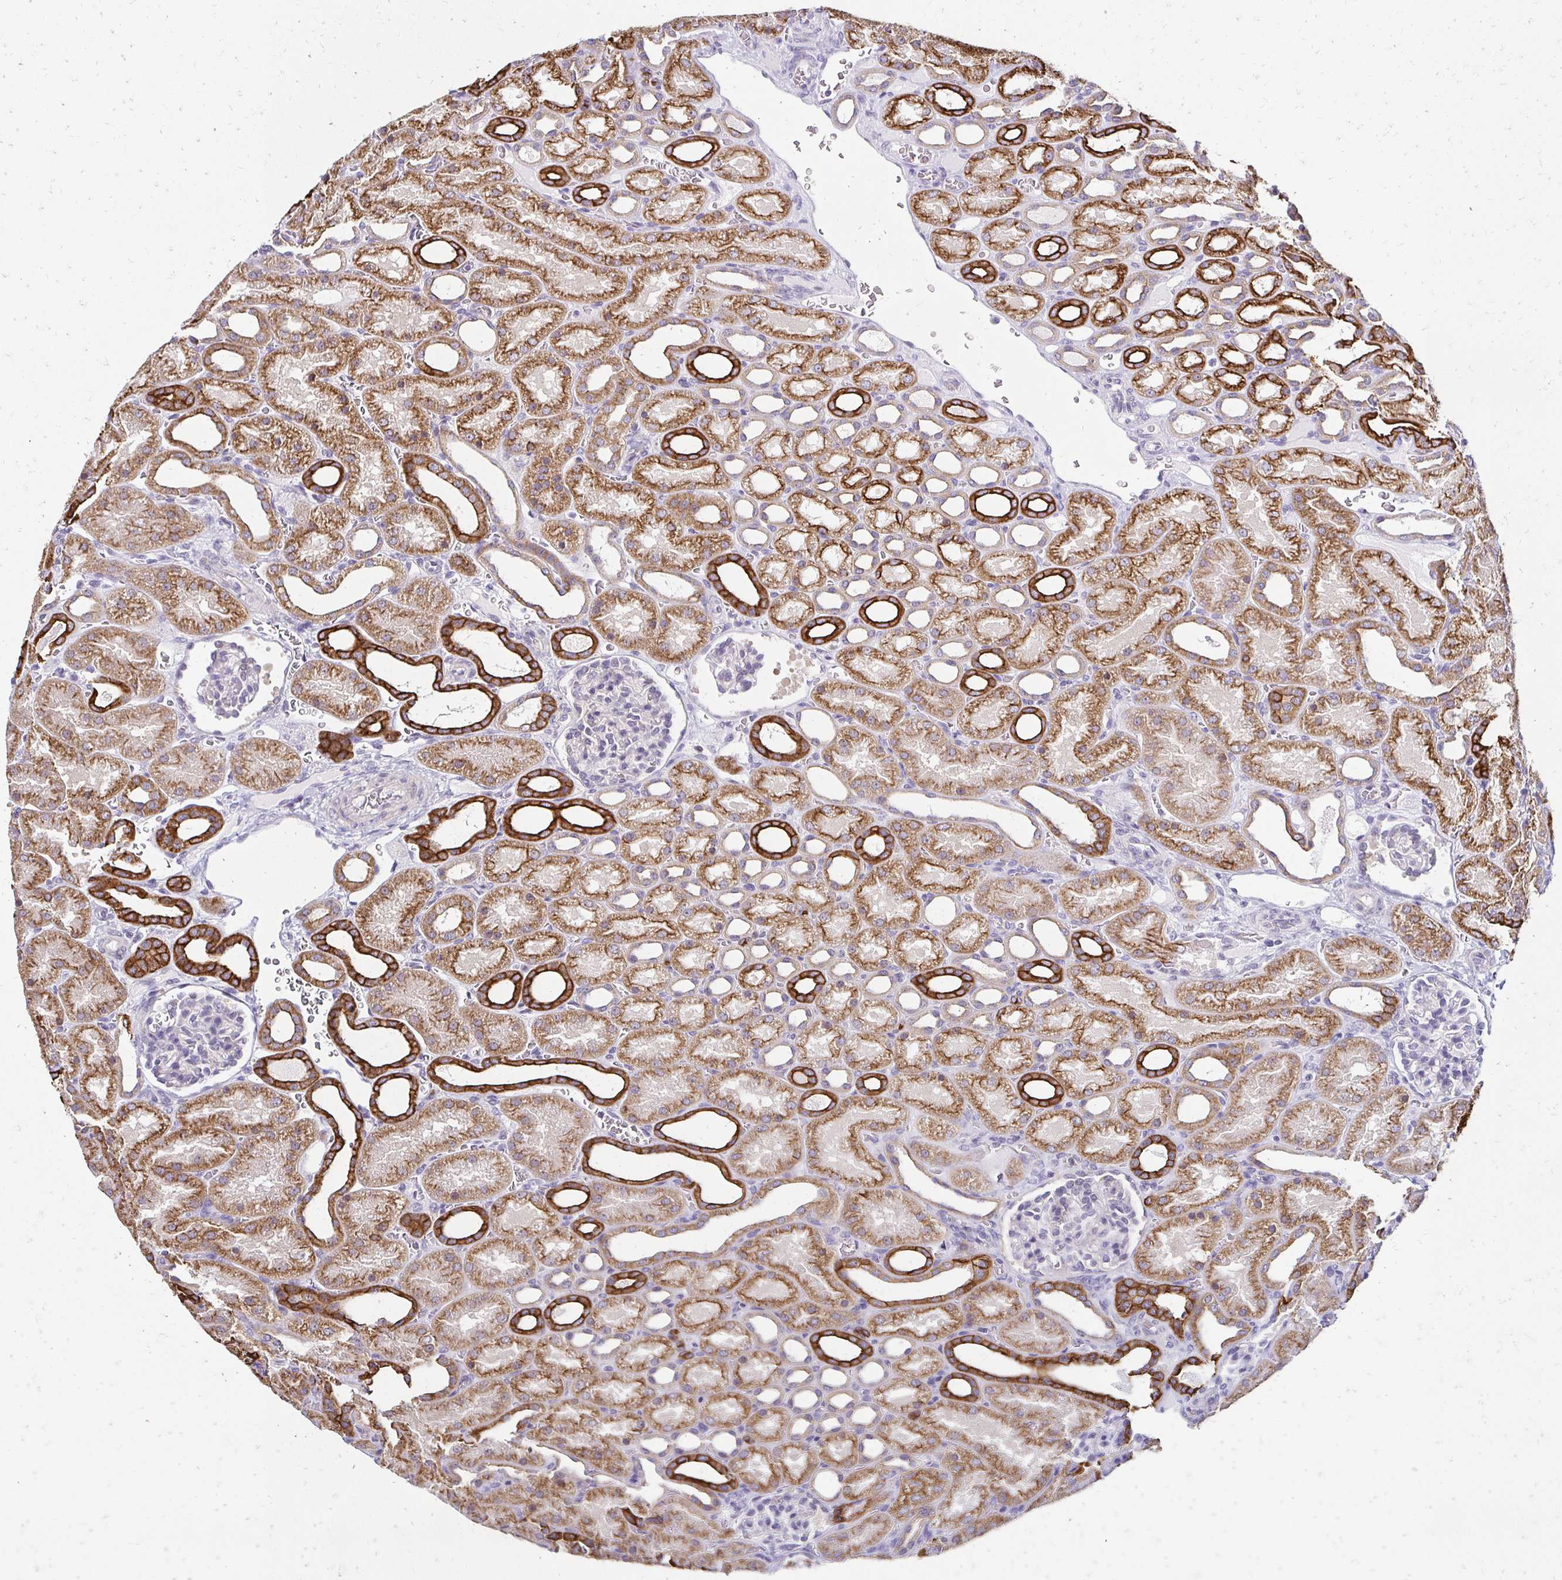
{"staining": {"intensity": "negative", "quantity": "none", "location": "none"}, "tissue": "kidney", "cell_type": "Cells in glomeruli", "image_type": "normal", "snomed": [{"axis": "morphology", "description": "Normal tissue, NOS"}, {"axis": "topography", "description": "Kidney"}], "caption": "High magnification brightfield microscopy of normal kidney stained with DAB (3,3'-diaminobenzidine) (brown) and counterstained with hematoxylin (blue): cells in glomeruli show no significant staining. The staining is performed using DAB (3,3'-diaminobenzidine) brown chromogen with nuclei counter-stained in using hematoxylin.", "gene": "C1QTNF2", "patient": {"sex": "male", "age": 2}}